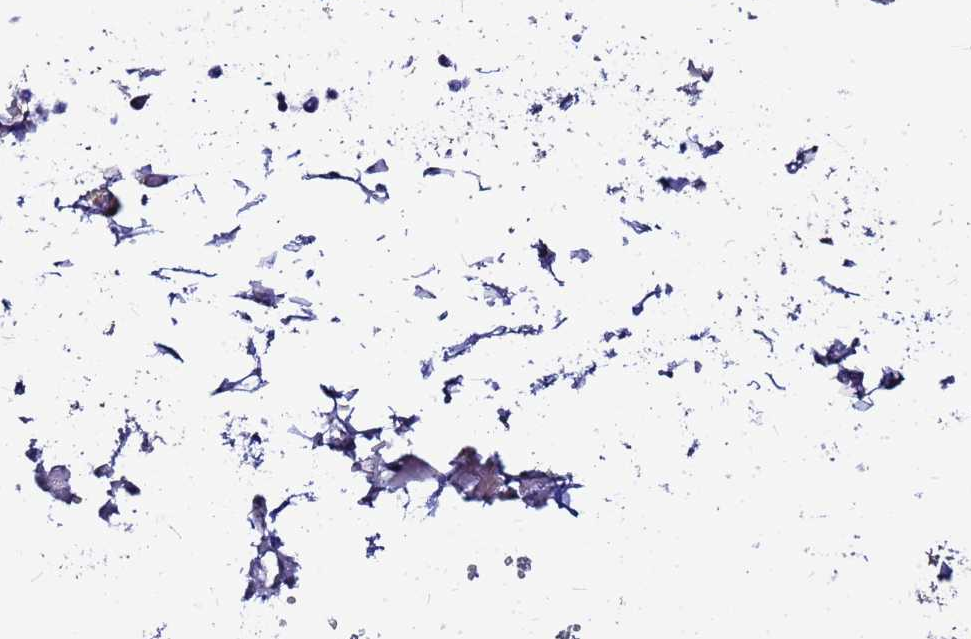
{"staining": {"intensity": "weak", "quantity": "25%-75%", "location": "cytoplasmic/membranous"}, "tissue": "heart muscle", "cell_type": "Cardiomyocytes", "image_type": "normal", "snomed": [{"axis": "morphology", "description": "Normal tissue, NOS"}, {"axis": "topography", "description": "Heart"}], "caption": "This photomicrograph shows IHC staining of unremarkable human heart muscle, with low weak cytoplasmic/membranous positivity in about 25%-75% of cardiomyocytes.", "gene": "FAHD2A", "patient": {"sex": "male", "age": 65}}